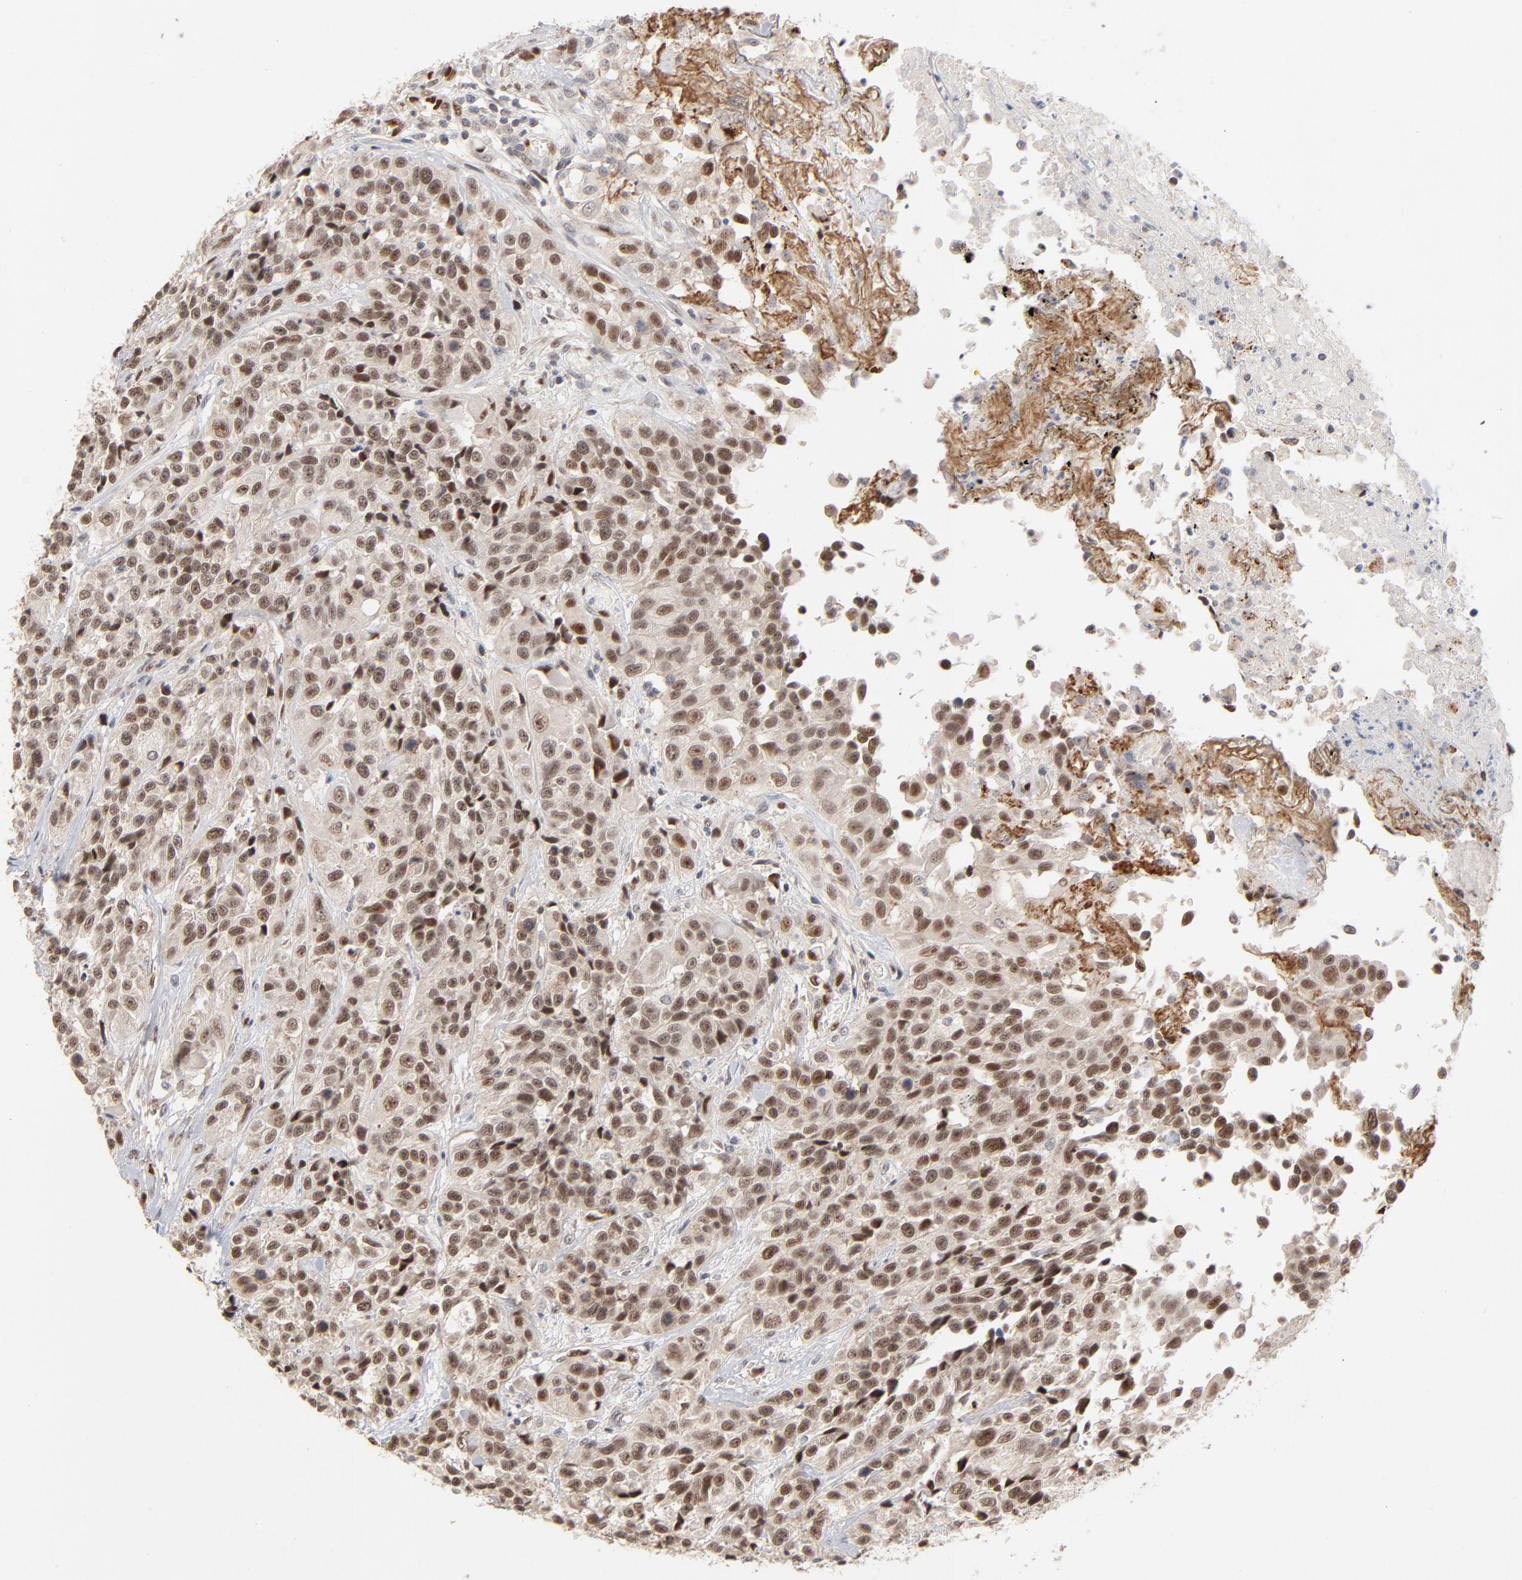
{"staining": {"intensity": "moderate", "quantity": ">75%", "location": "nuclear"}, "tissue": "urothelial cancer", "cell_type": "Tumor cells", "image_type": "cancer", "snomed": [{"axis": "morphology", "description": "Urothelial carcinoma, High grade"}, {"axis": "topography", "description": "Urinary bladder"}], "caption": "IHC photomicrograph of neoplastic tissue: human urothelial carcinoma (high-grade) stained using immunohistochemistry exhibits medium levels of moderate protein expression localized specifically in the nuclear of tumor cells, appearing as a nuclear brown color.", "gene": "NFIB", "patient": {"sex": "female", "age": 81}}